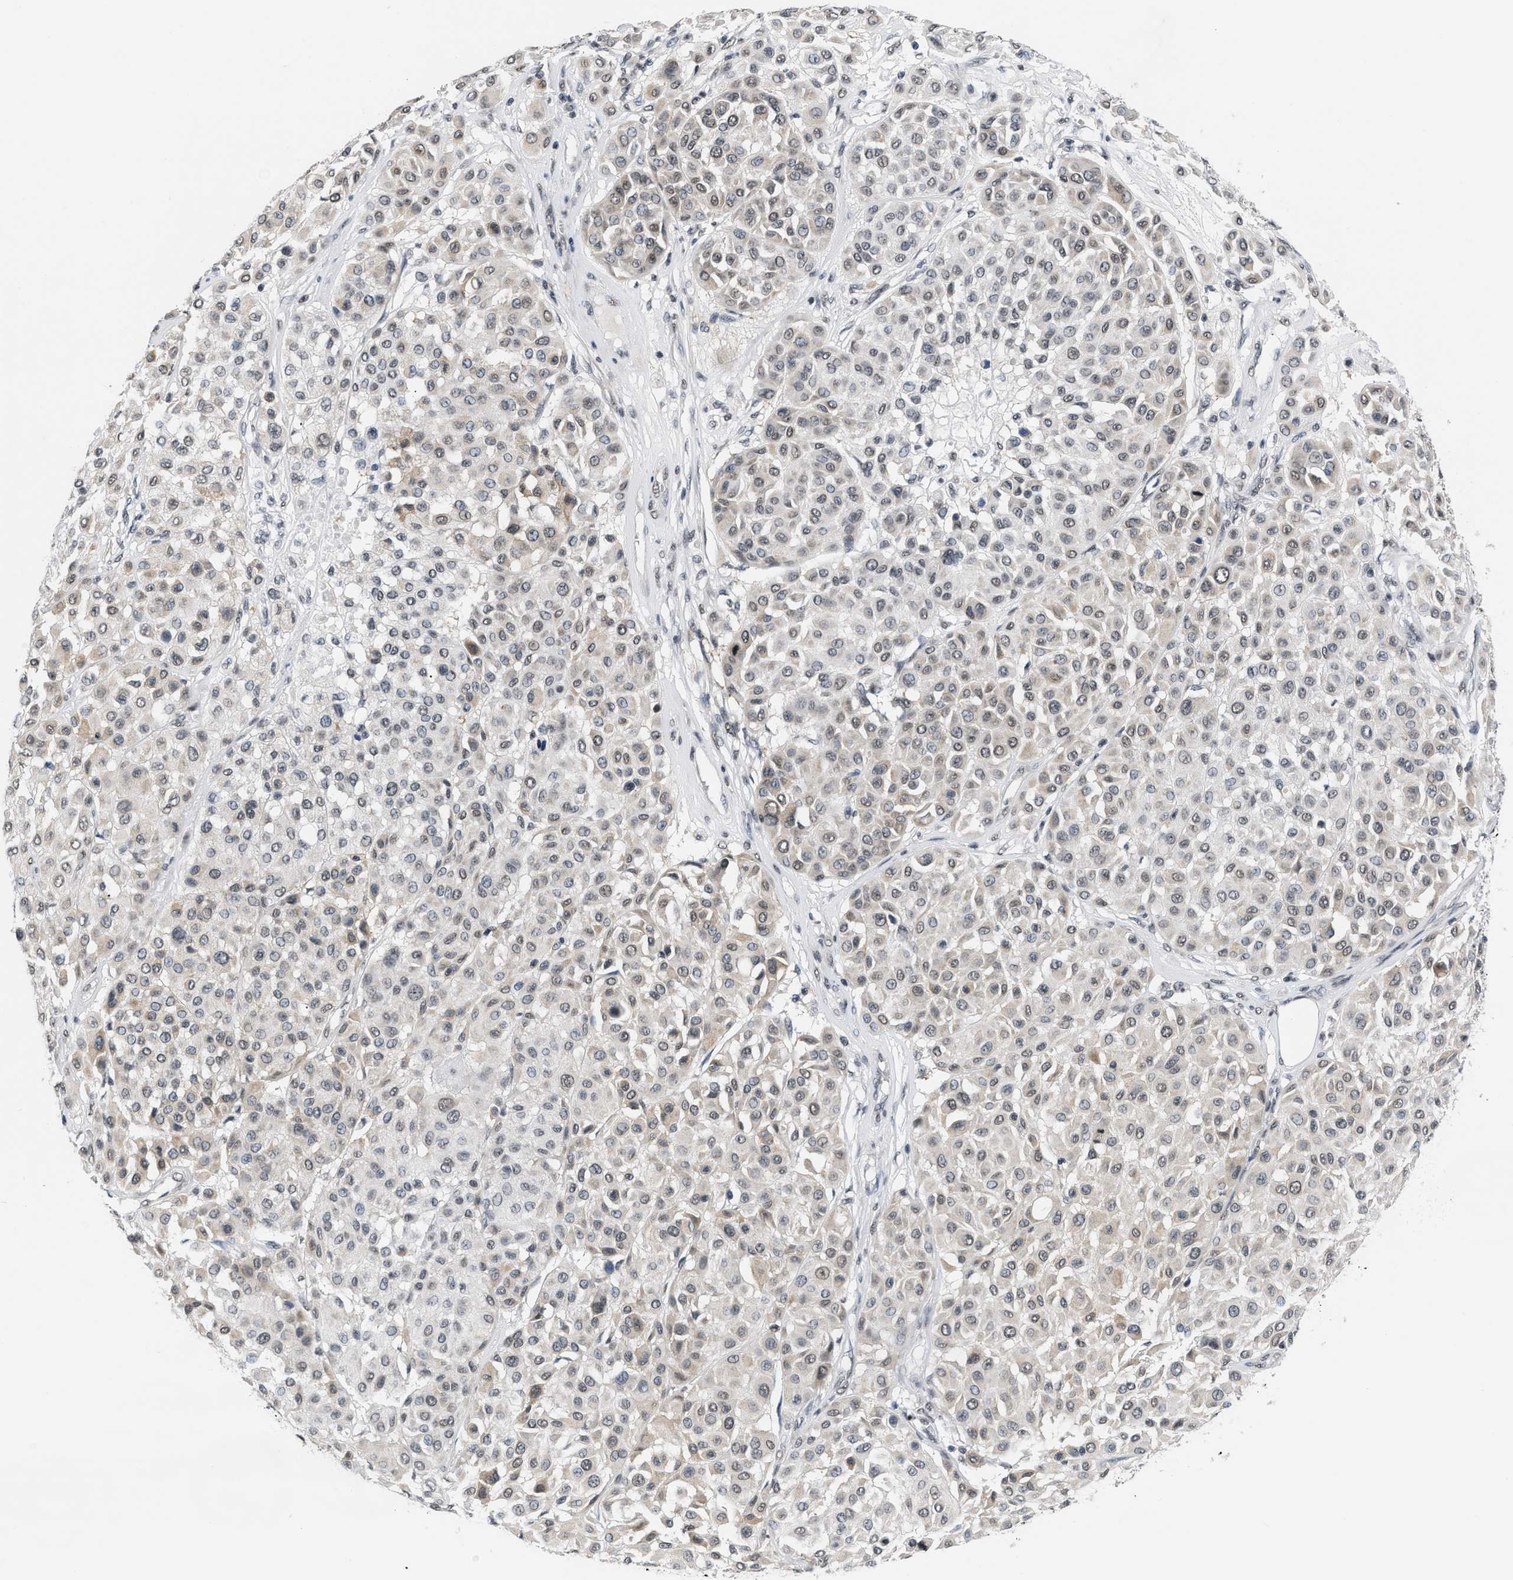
{"staining": {"intensity": "weak", "quantity": "25%-75%", "location": "nuclear"}, "tissue": "melanoma", "cell_type": "Tumor cells", "image_type": "cancer", "snomed": [{"axis": "morphology", "description": "Malignant melanoma, Metastatic site"}, {"axis": "topography", "description": "Soft tissue"}], "caption": "The immunohistochemical stain shows weak nuclear positivity in tumor cells of malignant melanoma (metastatic site) tissue.", "gene": "RAF1", "patient": {"sex": "male", "age": 41}}